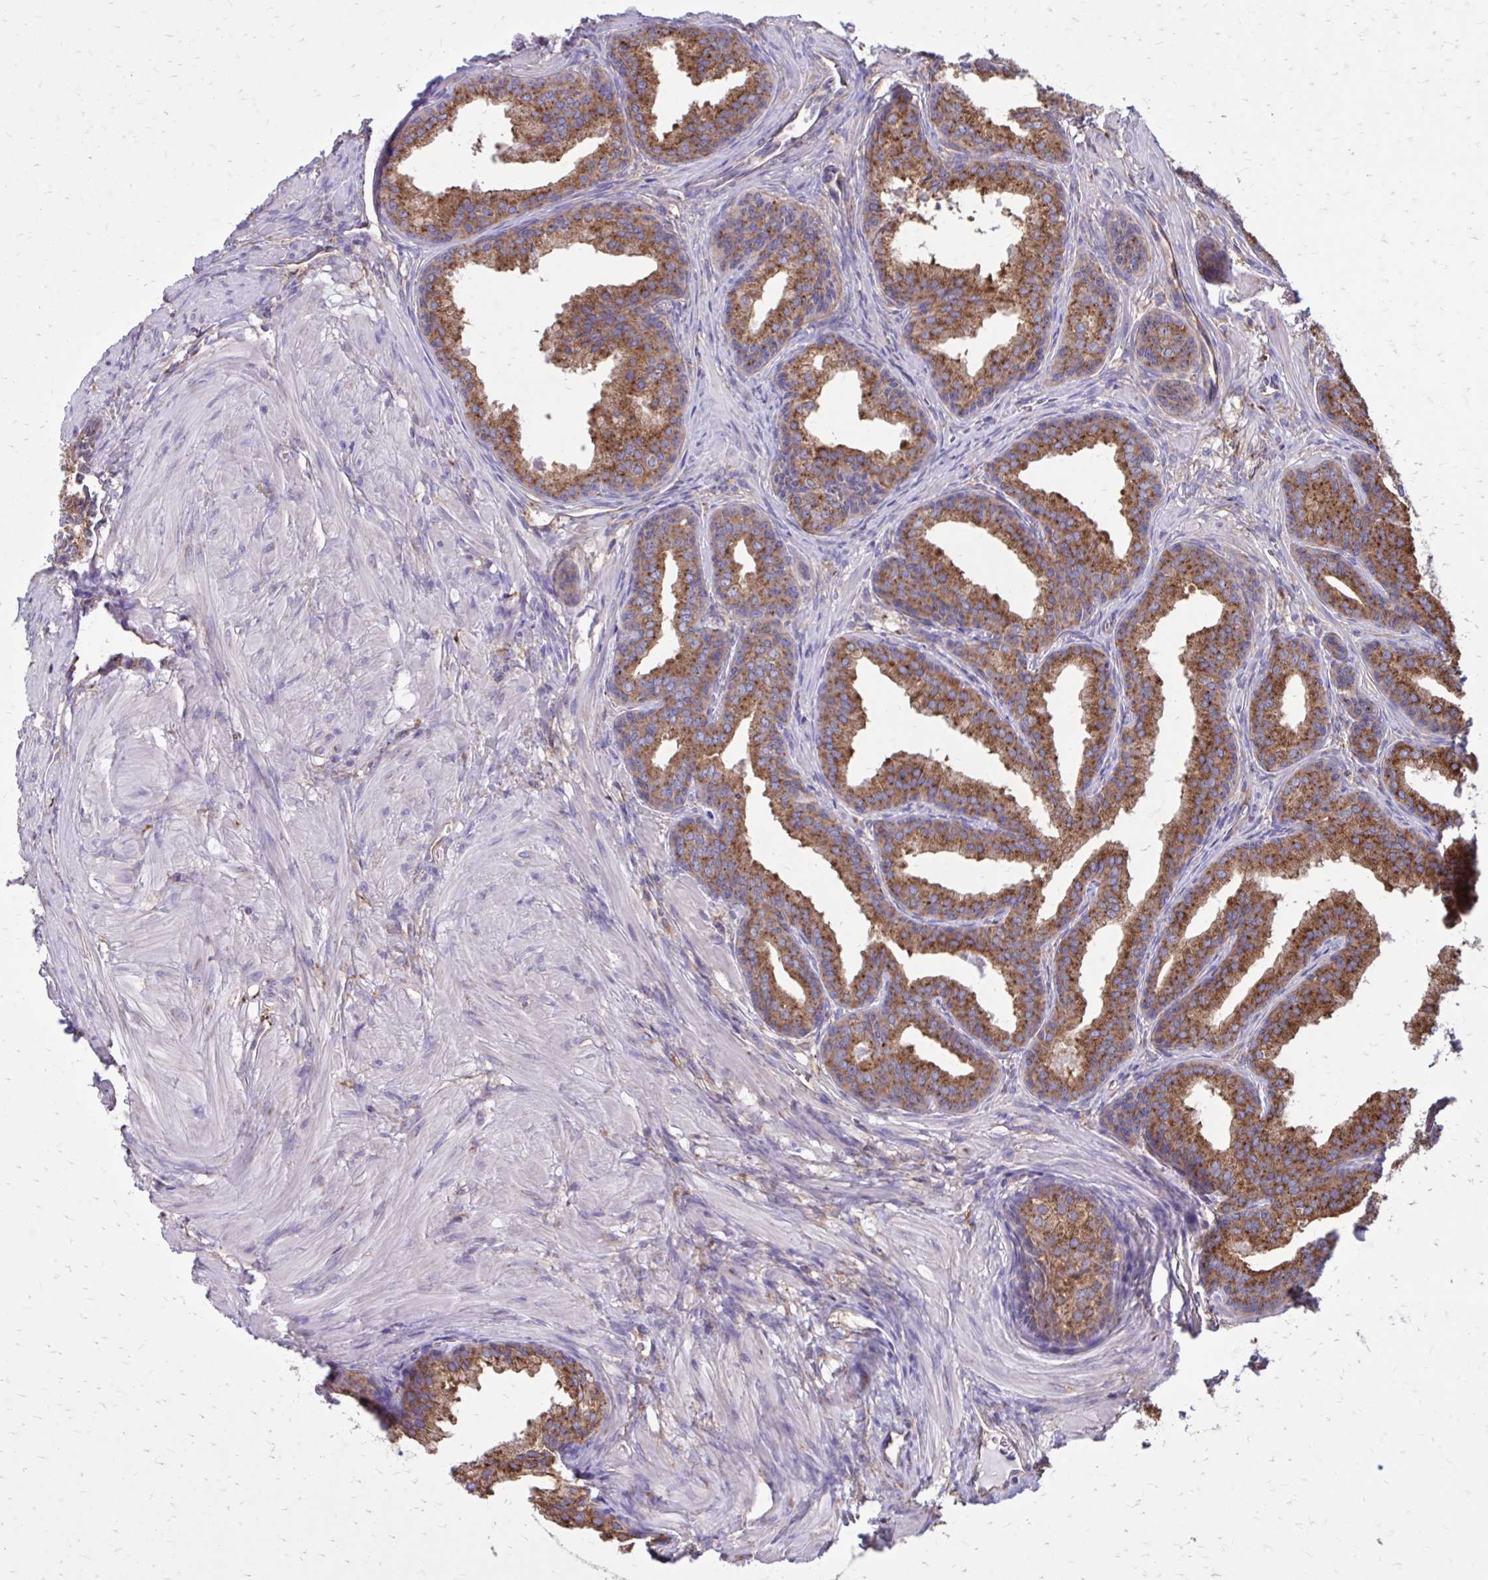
{"staining": {"intensity": "strong", "quantity": ">75%", "location": "cytoplasmic/membranous"}, "tissue": "prostate cancer", "cell_type": "Tumor cells", "image_type": "cancer", "snomed": [{"axis": "morphology", "description": "Adenocarcinoma, High grade"}, {"axis": "topography", "description": "Prostate"}], "caption": "Human adenocarcinoma (high-grade) (prostate) stained with a brown dye exhibits strong cytoplasmic/membranous positive expression in about >75% of tumor cells.", "gene": "CLTA", "patient": {"sex": "male", "age": 68}}